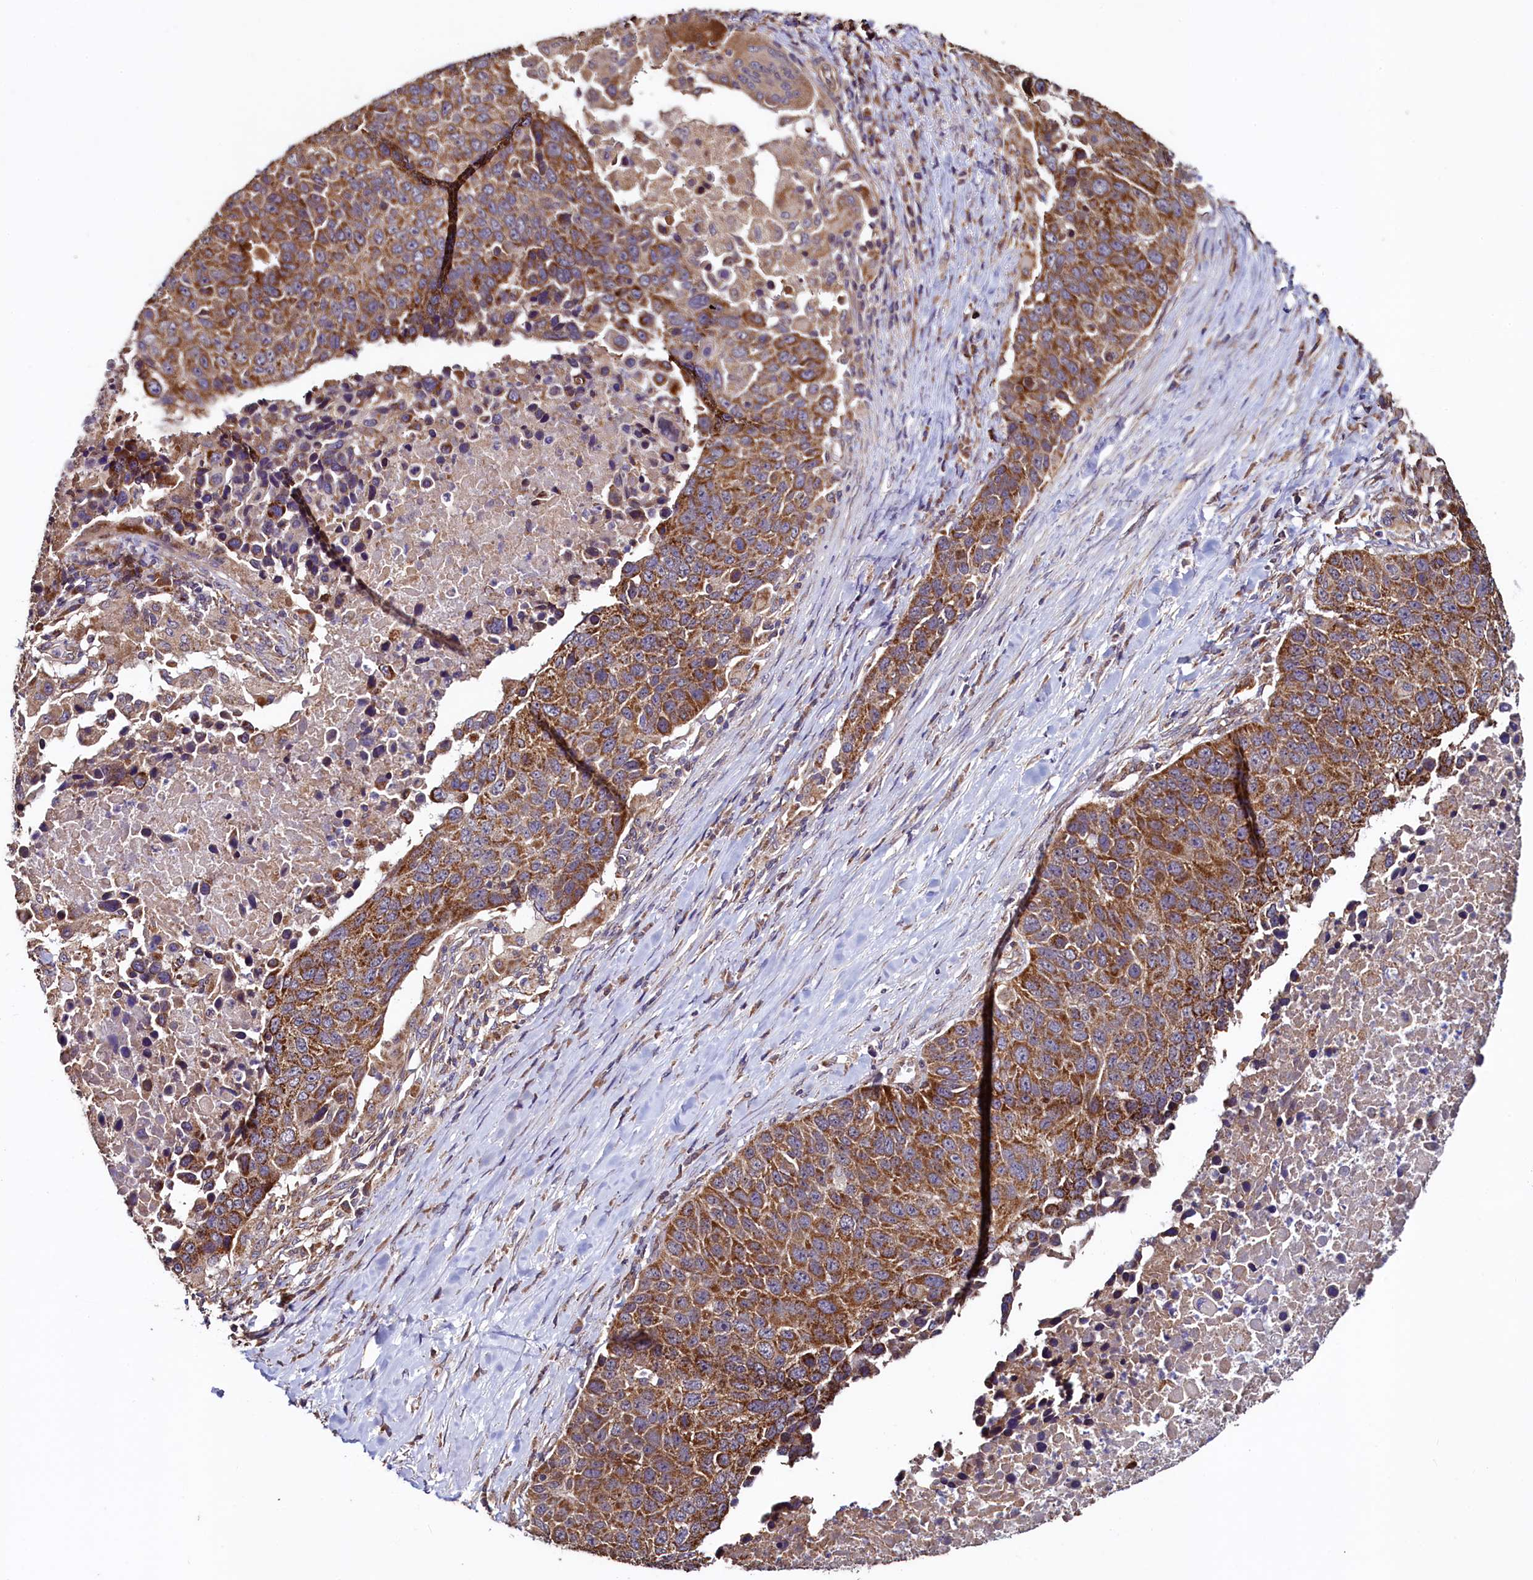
{"staining": {"intensity": "moderate", "quantity": ">75%", "location": "cytoplasmic/membranous"}, "tissue": "lung cancer", "cell_type": "Tumor cells", "image_type": "cancer", "snomed": [{"axis": "morphology", "description": "Normal tissue, NOS"}, {"axis": "morphology", "description": "Squamous cell carcinoma, NOS"}, {"axis": "topography", "description": "Lymph node"}, {"axis": "topography", "description": "Lung"}], "caption": "Human lung squamous cell carcinoma stained with a protein marker demonstrates moderate staining in tumor cells.", "gene": "RBFA", "patient": {"sex": "male", "age": 66}}